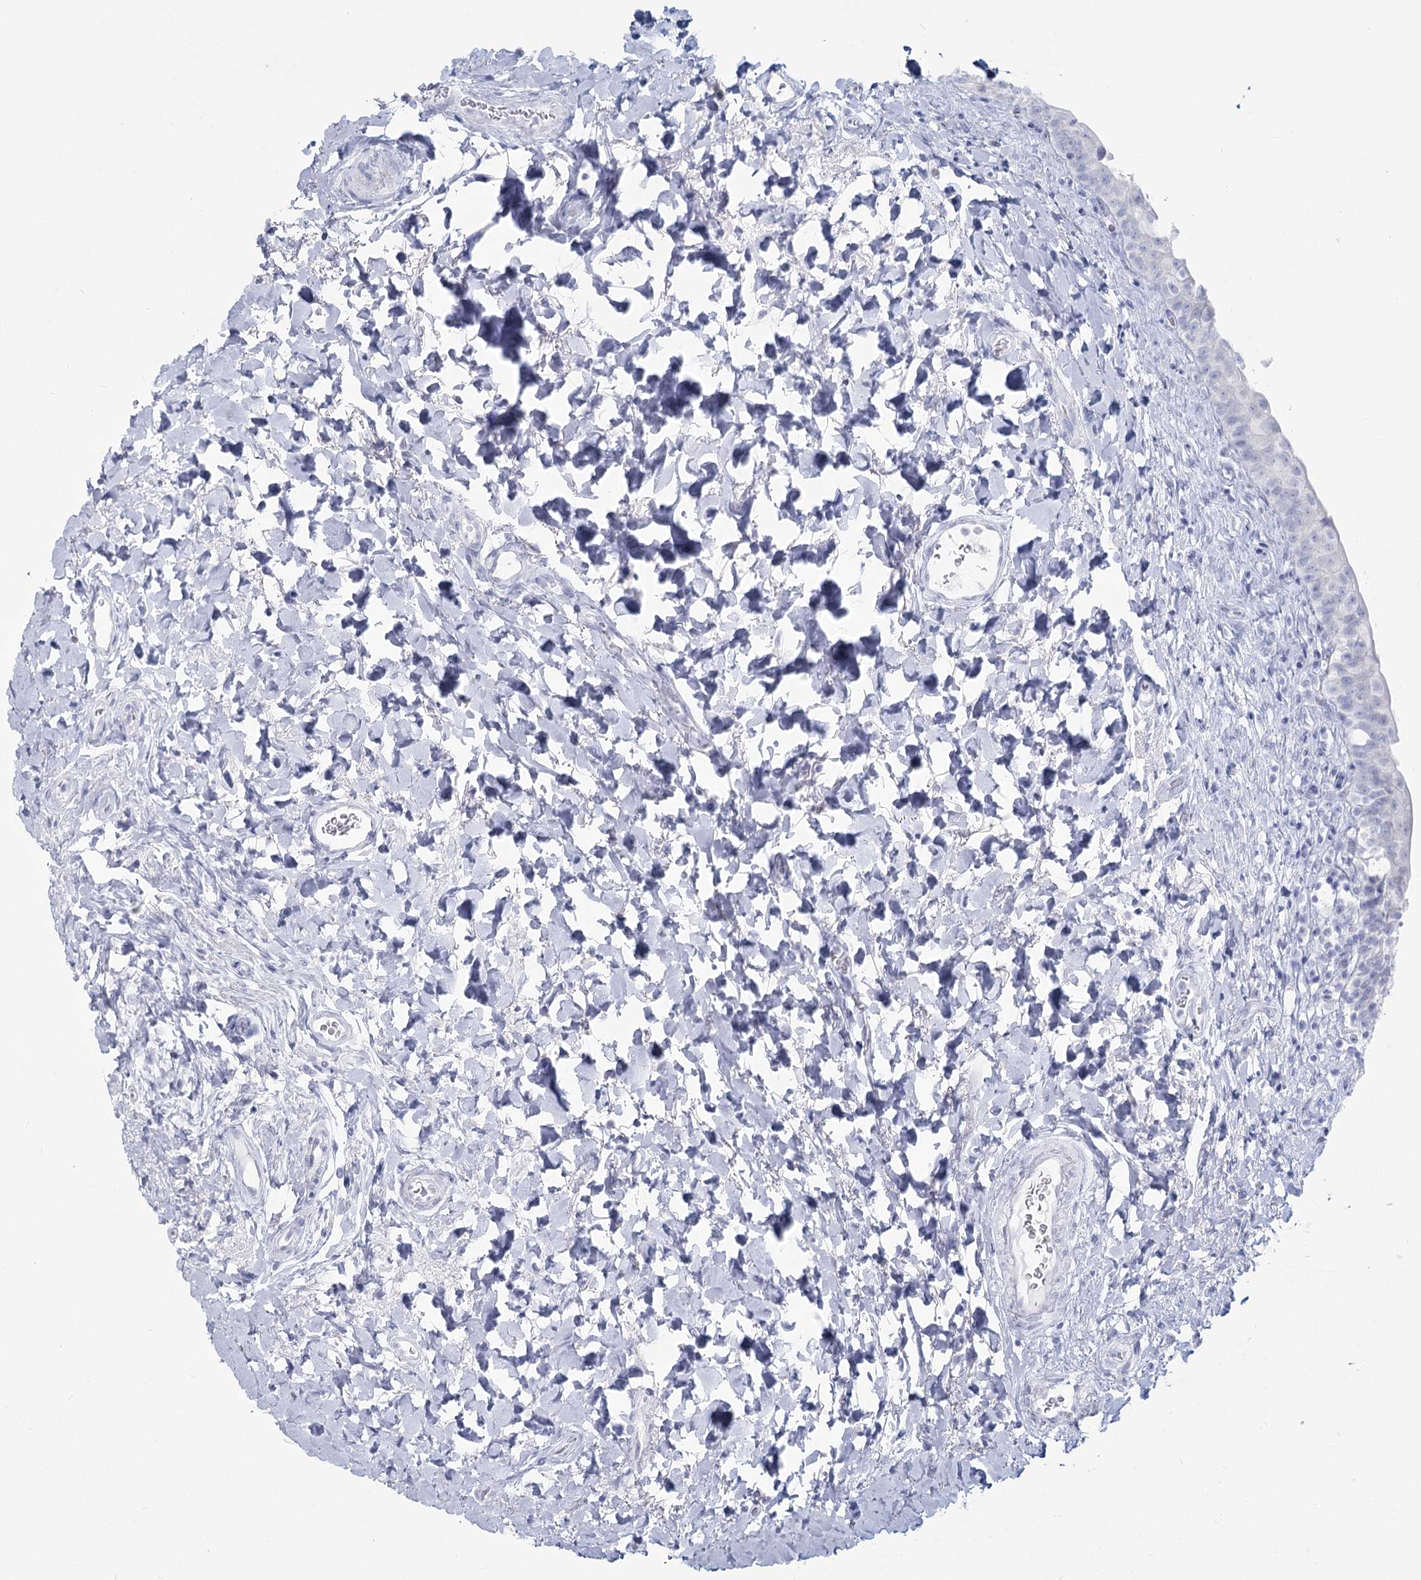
{"staining": {"intensity": "negative", "quantity": "none", "location": "none"}, "tissue": "urinary bladder", "cell_type": "Urothelial cells", "image_type": "normal", "snomed": [{"axis": "morphology", "description": "Normal tissue, NOS"}, {"axis": "topography", "description": "Urinary bladder"}], "caption": "A high-resolution histopathology image shows immunohistochemistry (IHC) staining of benign urinary bladder, which displays no significant staining in urothelial cells.", "gene": "SLC6A19", "patient": {"sex": "male", "age": 83}}